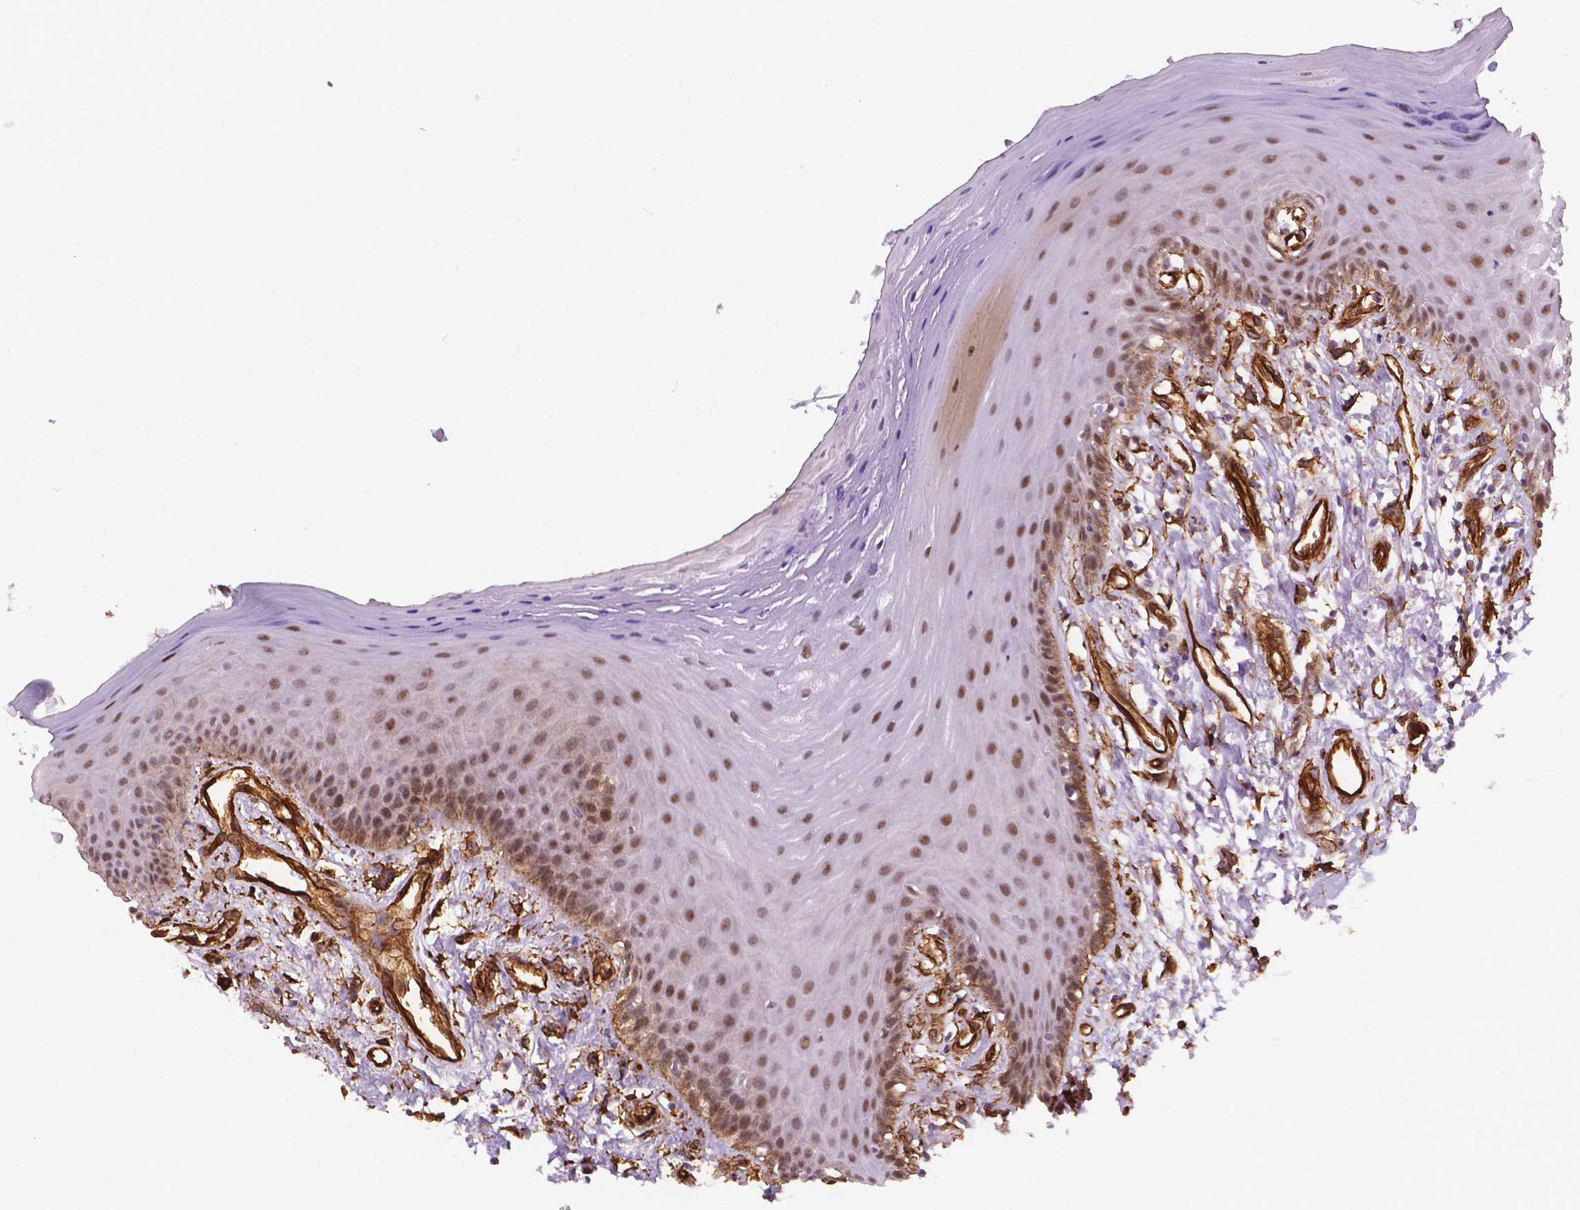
{"staining": {"intensity": "strong", "quantity": "25%-75%", "location": "cytoplasmic/membranous,nuclear"}, "tissue": "oral mucosa", "cell_type": "Squamous epithelial cells", "image_type": "normal", "snomed": [{"axis": "morphology", "description": "Normal tissue, NOS"}, {"axis": "morphology", "description": "Normal morphology"}, {"axis": "topography", "description": "Oral tissue"}], "caption": "This histopathology image shows immunohistochemistry (IHC) staining of normal oral mucosa, with high strong cytoplasmic/membranous,nuclear positivity in approximately 25%-75% of squamous epithelial cells.", "gene": "EGFL8", "patient": {"sex": "female", "age": 76}}